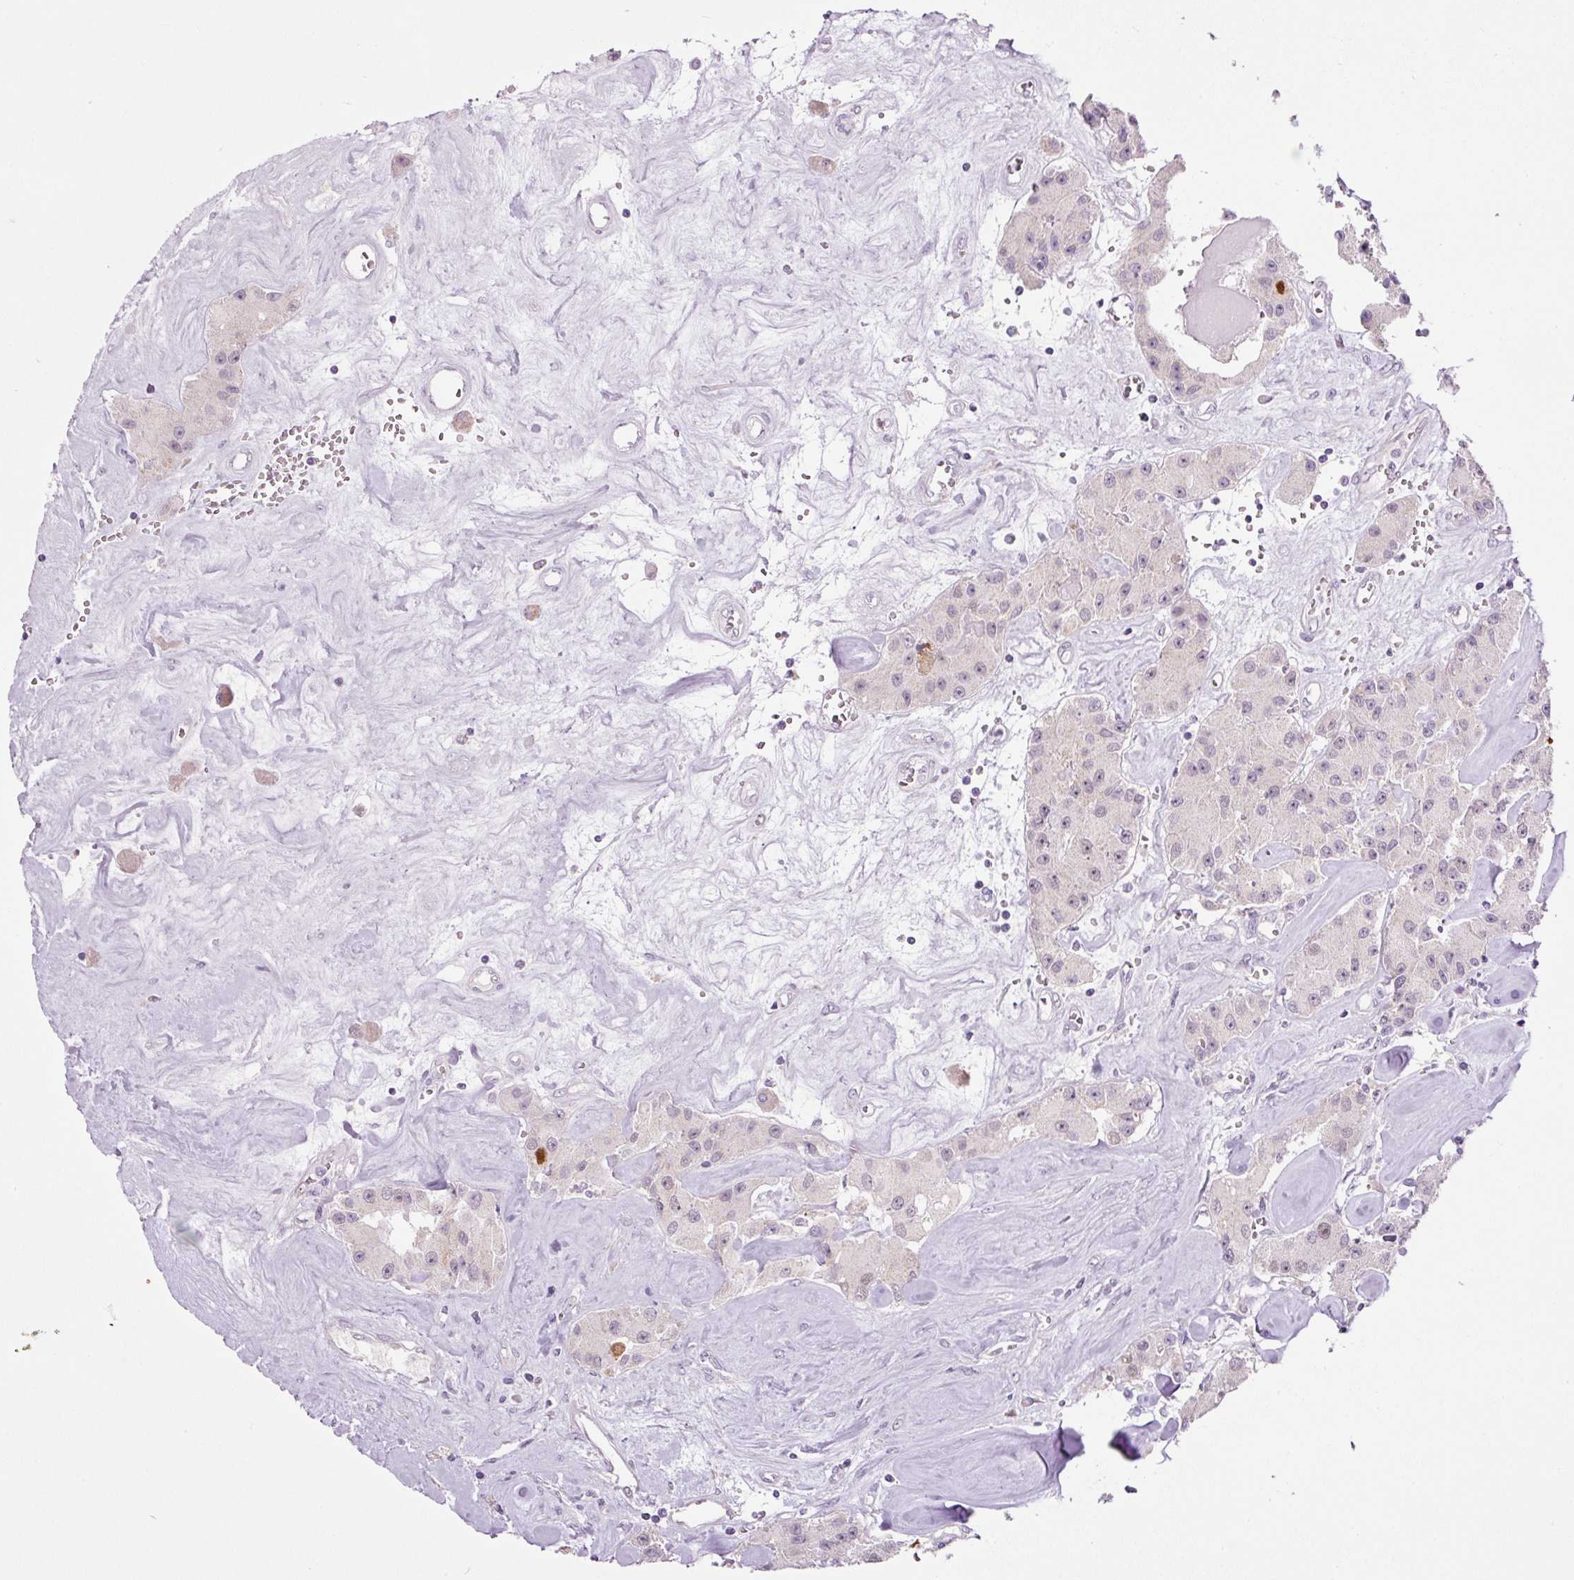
{"staining": {"intensity": "moderate", "quantity": "<25%", "location": "nuclear"}, "tissue": "carcinoid", "cell_type": "Tumor cells", "image_type": "cancer", "snomed": [{"axis": "morphology", "description": "Carcinoid, malignant, NOS"}, {"axis": "topography", "description": "Pancreas"}], "caption": "Carcinoid (malignant) tissue demonstrates moderate nuclear staining in approximately <25% of tumor cells", "gene": "KPNA2", "patient": {"sex": "male", "age": 41}}